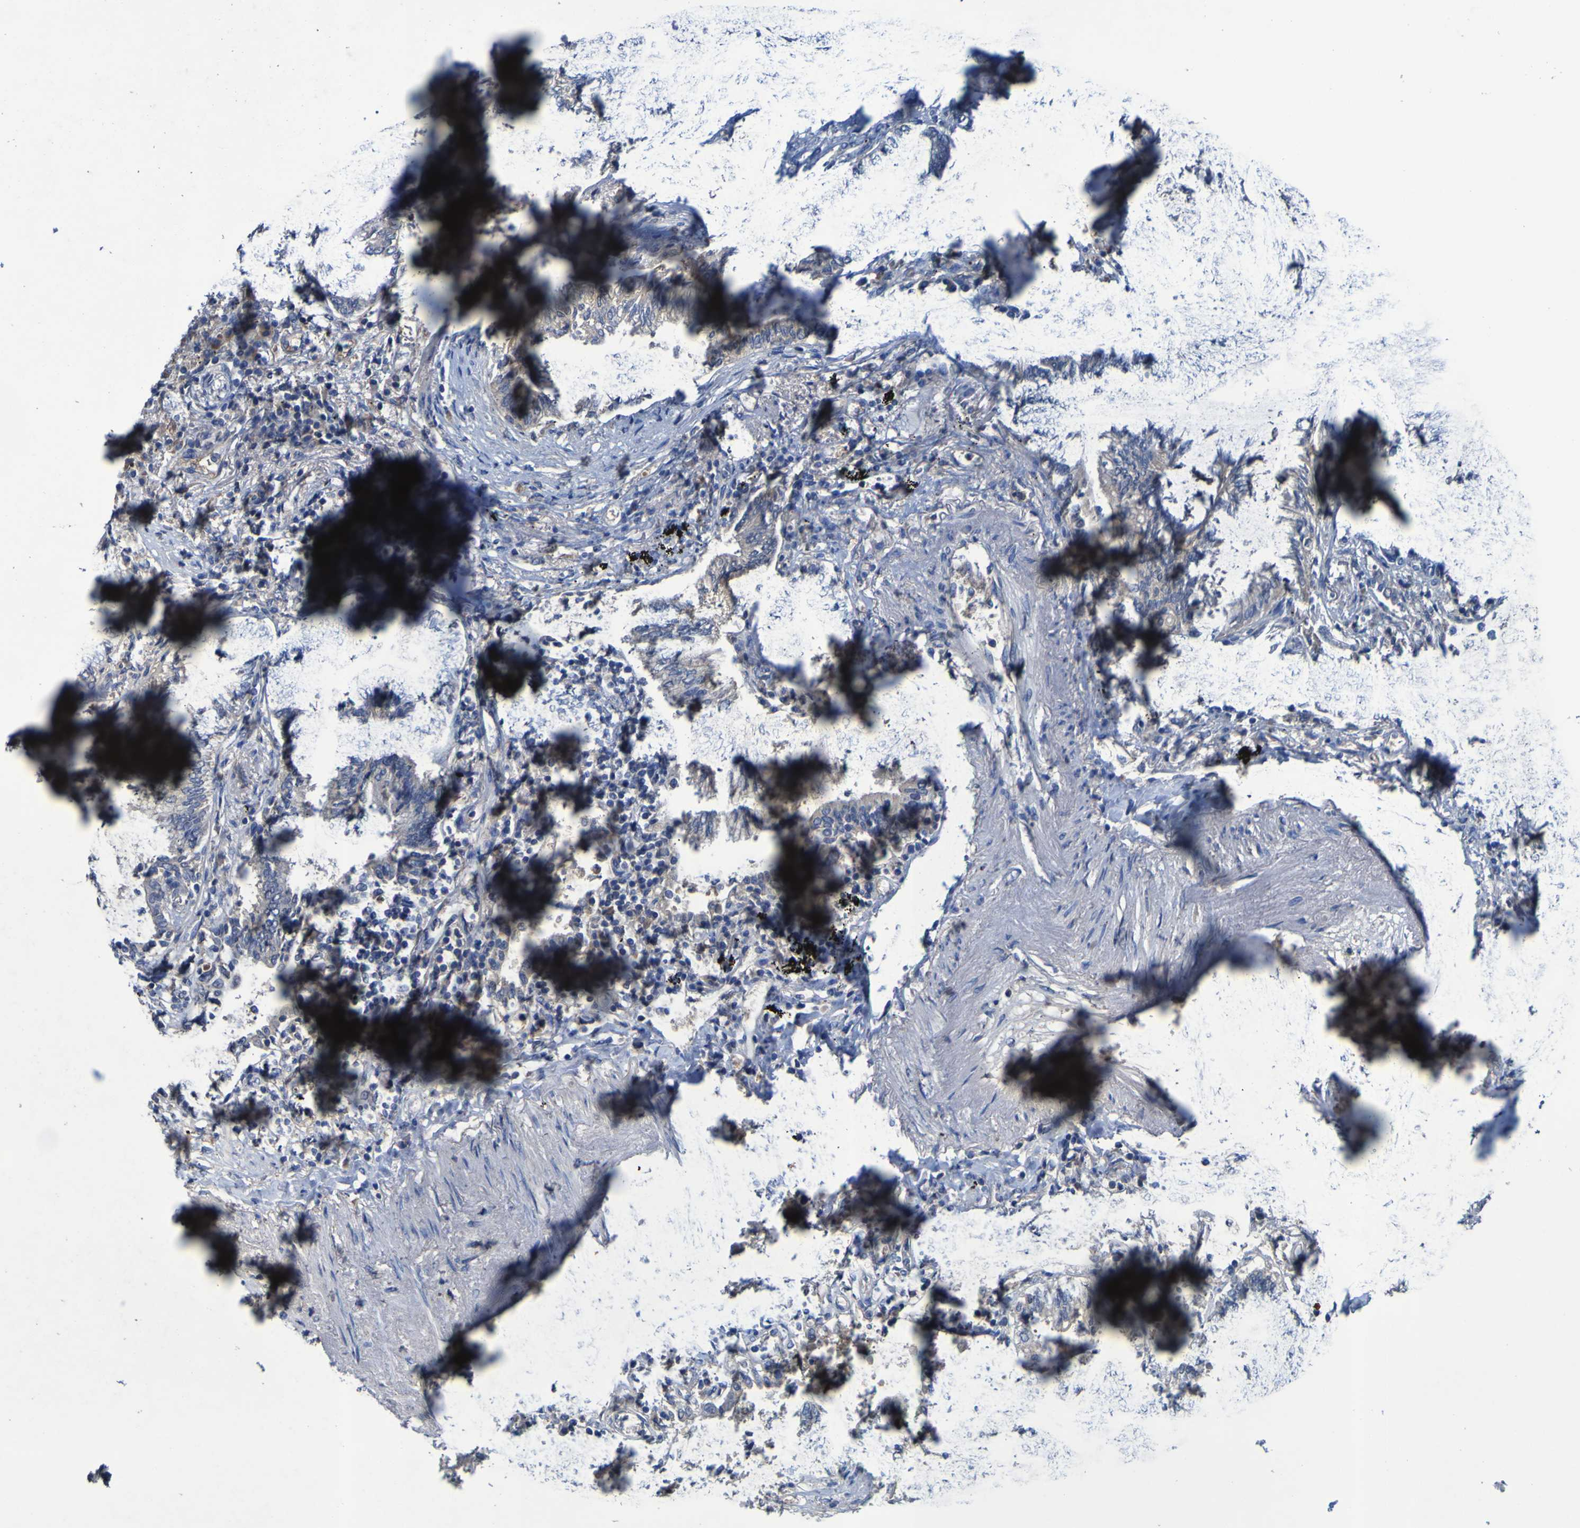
{"staining": {"intensity": "negative", "quantity": "none", "location": "none"}, "tissue": "lung cancer", "cell_type": "Tumor cells", "image_type": "cancer", "snomed": [{"axis": "morphology", "description": "Normal tissue, NOS"}, {"axis": "morphology", "description": "Adenocarcinoma, NOS"}, {"axis": "topography", "description": "Bronchus"}, {"axis": "topography", "description": "Lung"}], "caption": "Protein analysis of lung cancer exhibits no significant positivity in tumor cells.", "gene": "SGK2", "patient": {"sex": "female", "age": 70}}